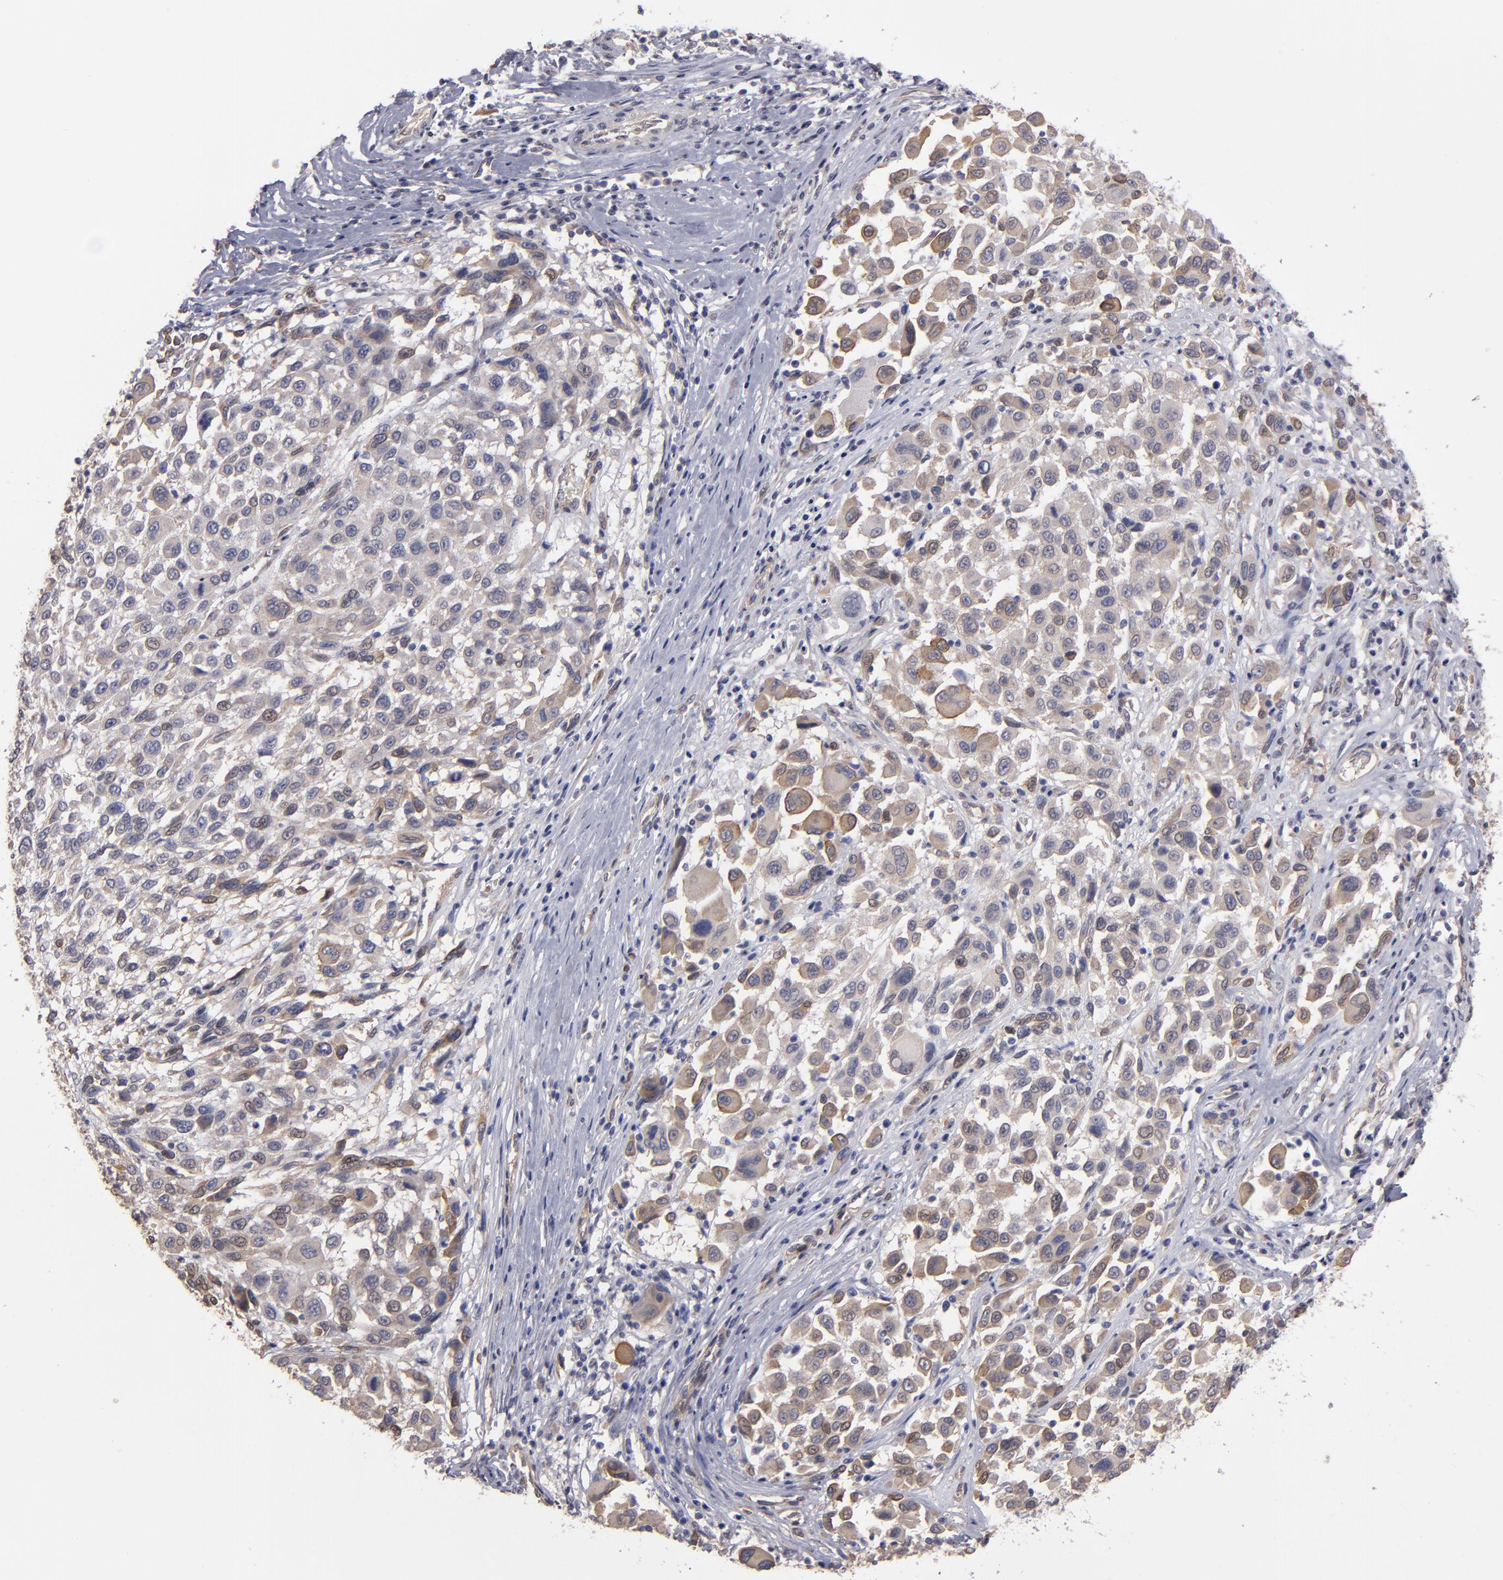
{"staining": {"intensity": "weak", "quantity": ">75%", "location": "cytoplasmic/membranous"}, "tissue": "melanoma", "cell_type": "Tumor cells", "image_type": "cancer", "snomed": [{"axis": "morphology", "description": "Malignant melanoma, Metastatic site"}, {"axis": "topography", "description": "Lymph node"}], "caption": "An image showing weak cytoplasmic/membranous staining in about >75% of tumor cells in malignant melanoma (metastatic site), as visualized by brown immunohistochemical staining.", "gene": "NDRG2", "patient": {"sex": "male", "age": 61}}